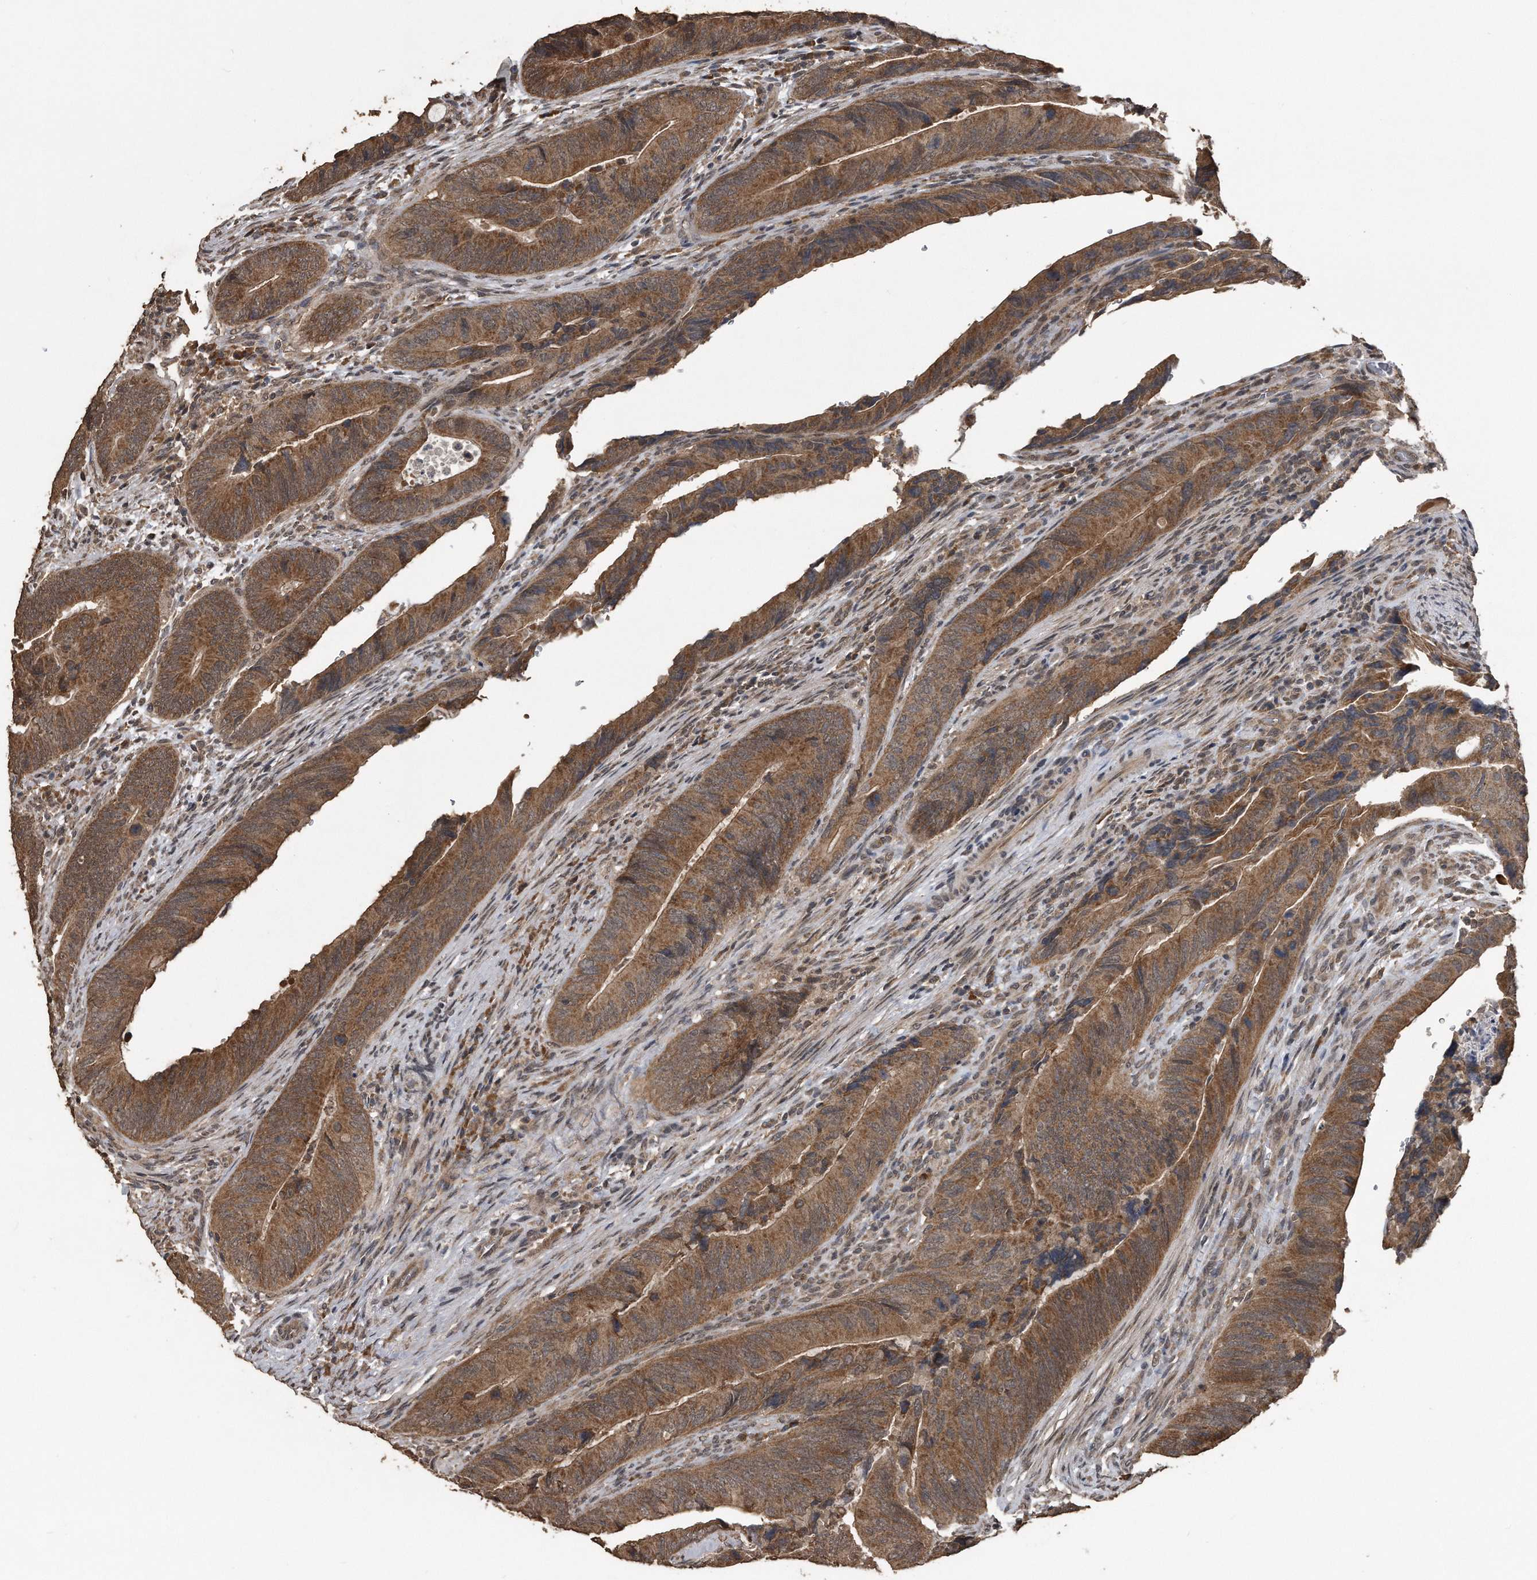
{"staining": {"intensity": "moderate", "quantity": ">75%", "location": "cytoplasmic/membranous"}, "tissue": "colorectal cancer", "cell_type": "Tumor cells", "image_type": "cancer", "snomed": [{"axis": "morphology", "description": "Normal tissue, NOS"}, {"axis": "morphology", "description": "Adenocarcinoma, NOS"}, {"axis": "topography", "description": "Colon"}], "caption": "About >75% of tumor cells in adenocarcinoma (colorectal) show moderate cytoplasmic/membranous protein positivity as visualized by brown immunohistochemical staining.", "gene": "CRYZL1", "patient": {"sex": "male", "age": 56}}